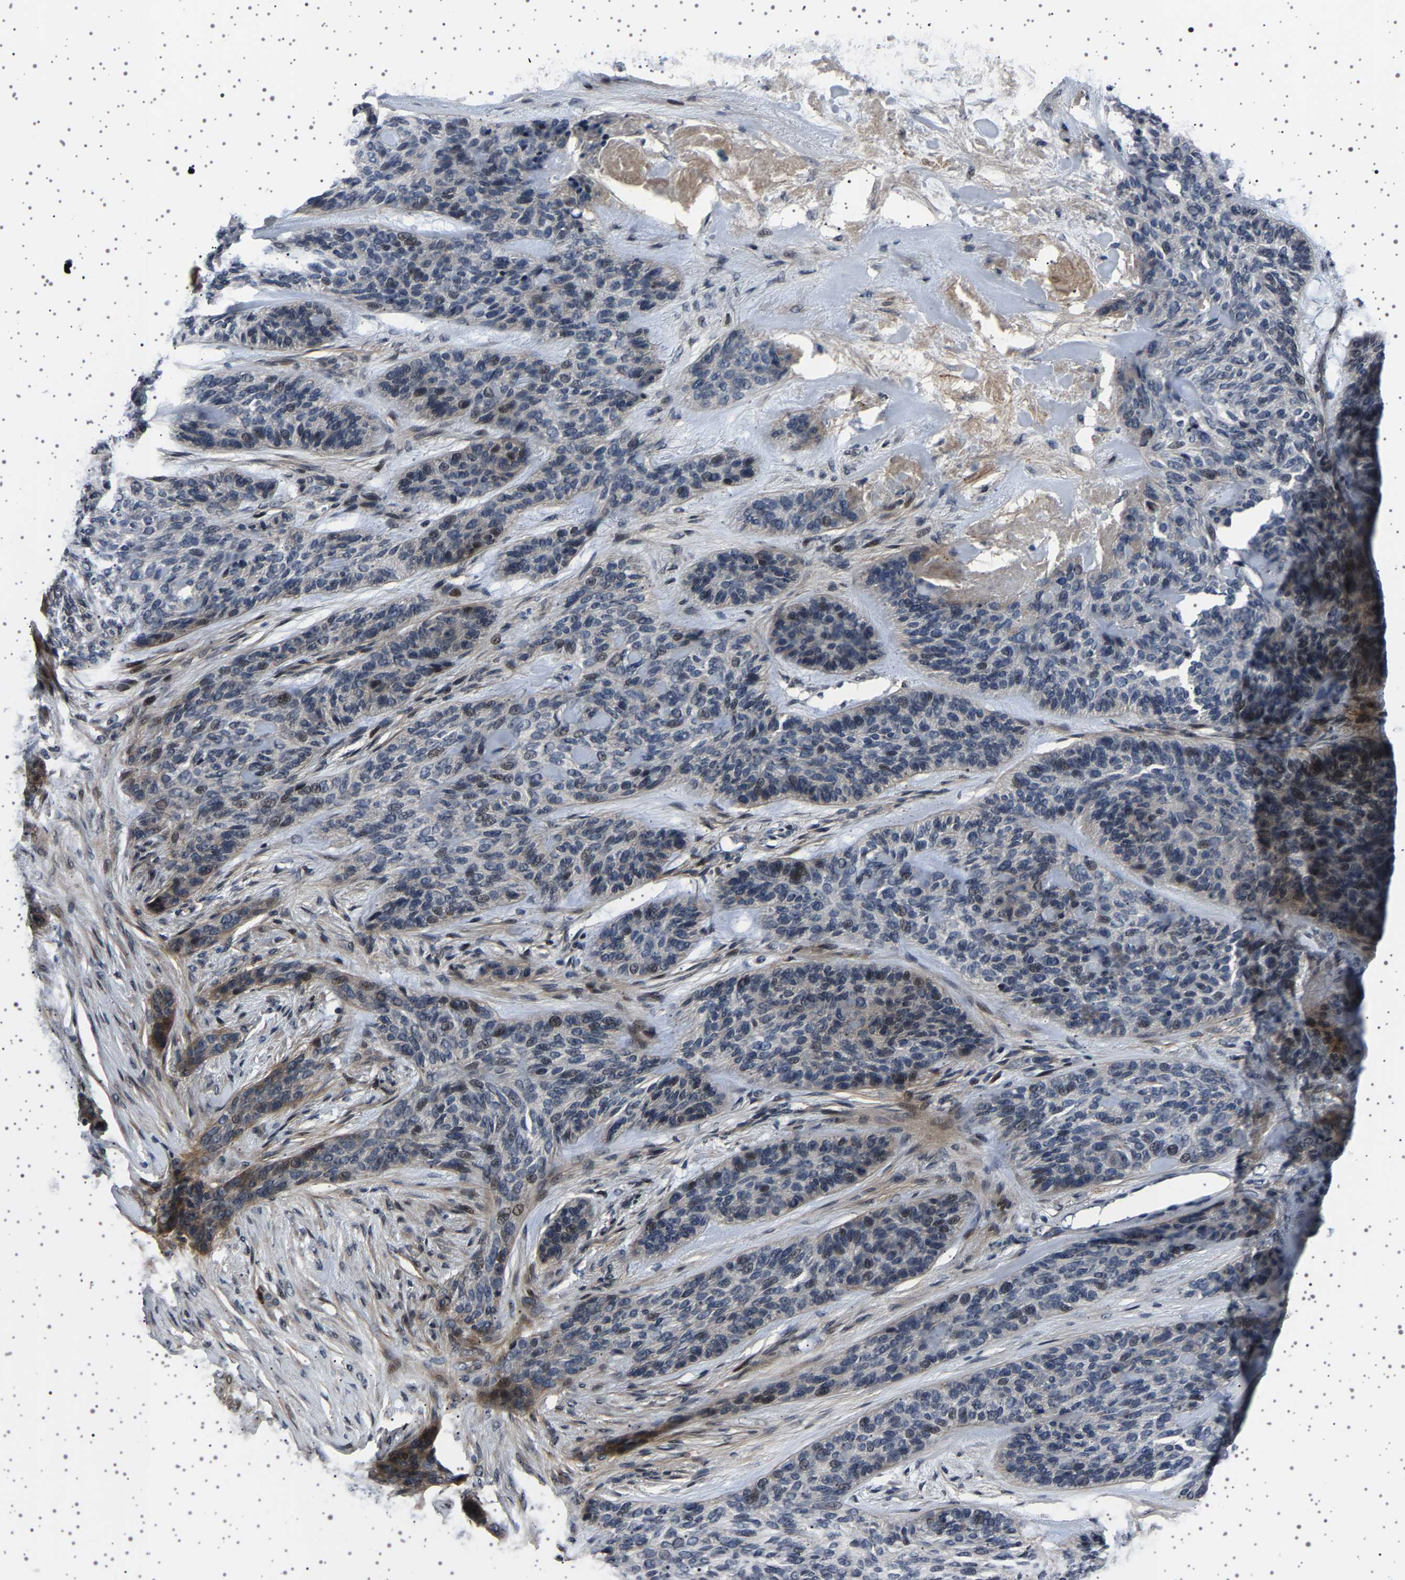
{"staining": {"intensity": "weak", "quantity": "<25%", "location": "nuclear"}, "tissue": "skin cancer", "cell_type": "Tumor cells", "image_type": "cancer", "snomed": [{"axis": "morphology", "description": "Basal cell carcinoma"}, {"axis": "topography", "description": "Skin"}], "caption": "DAB immunohistochemical staining of human basal cell carcinoma (skin) displays no significant expression in tumor cells.", "gene": "PAK5", "patient": {"sex": "male", "age": 55}}